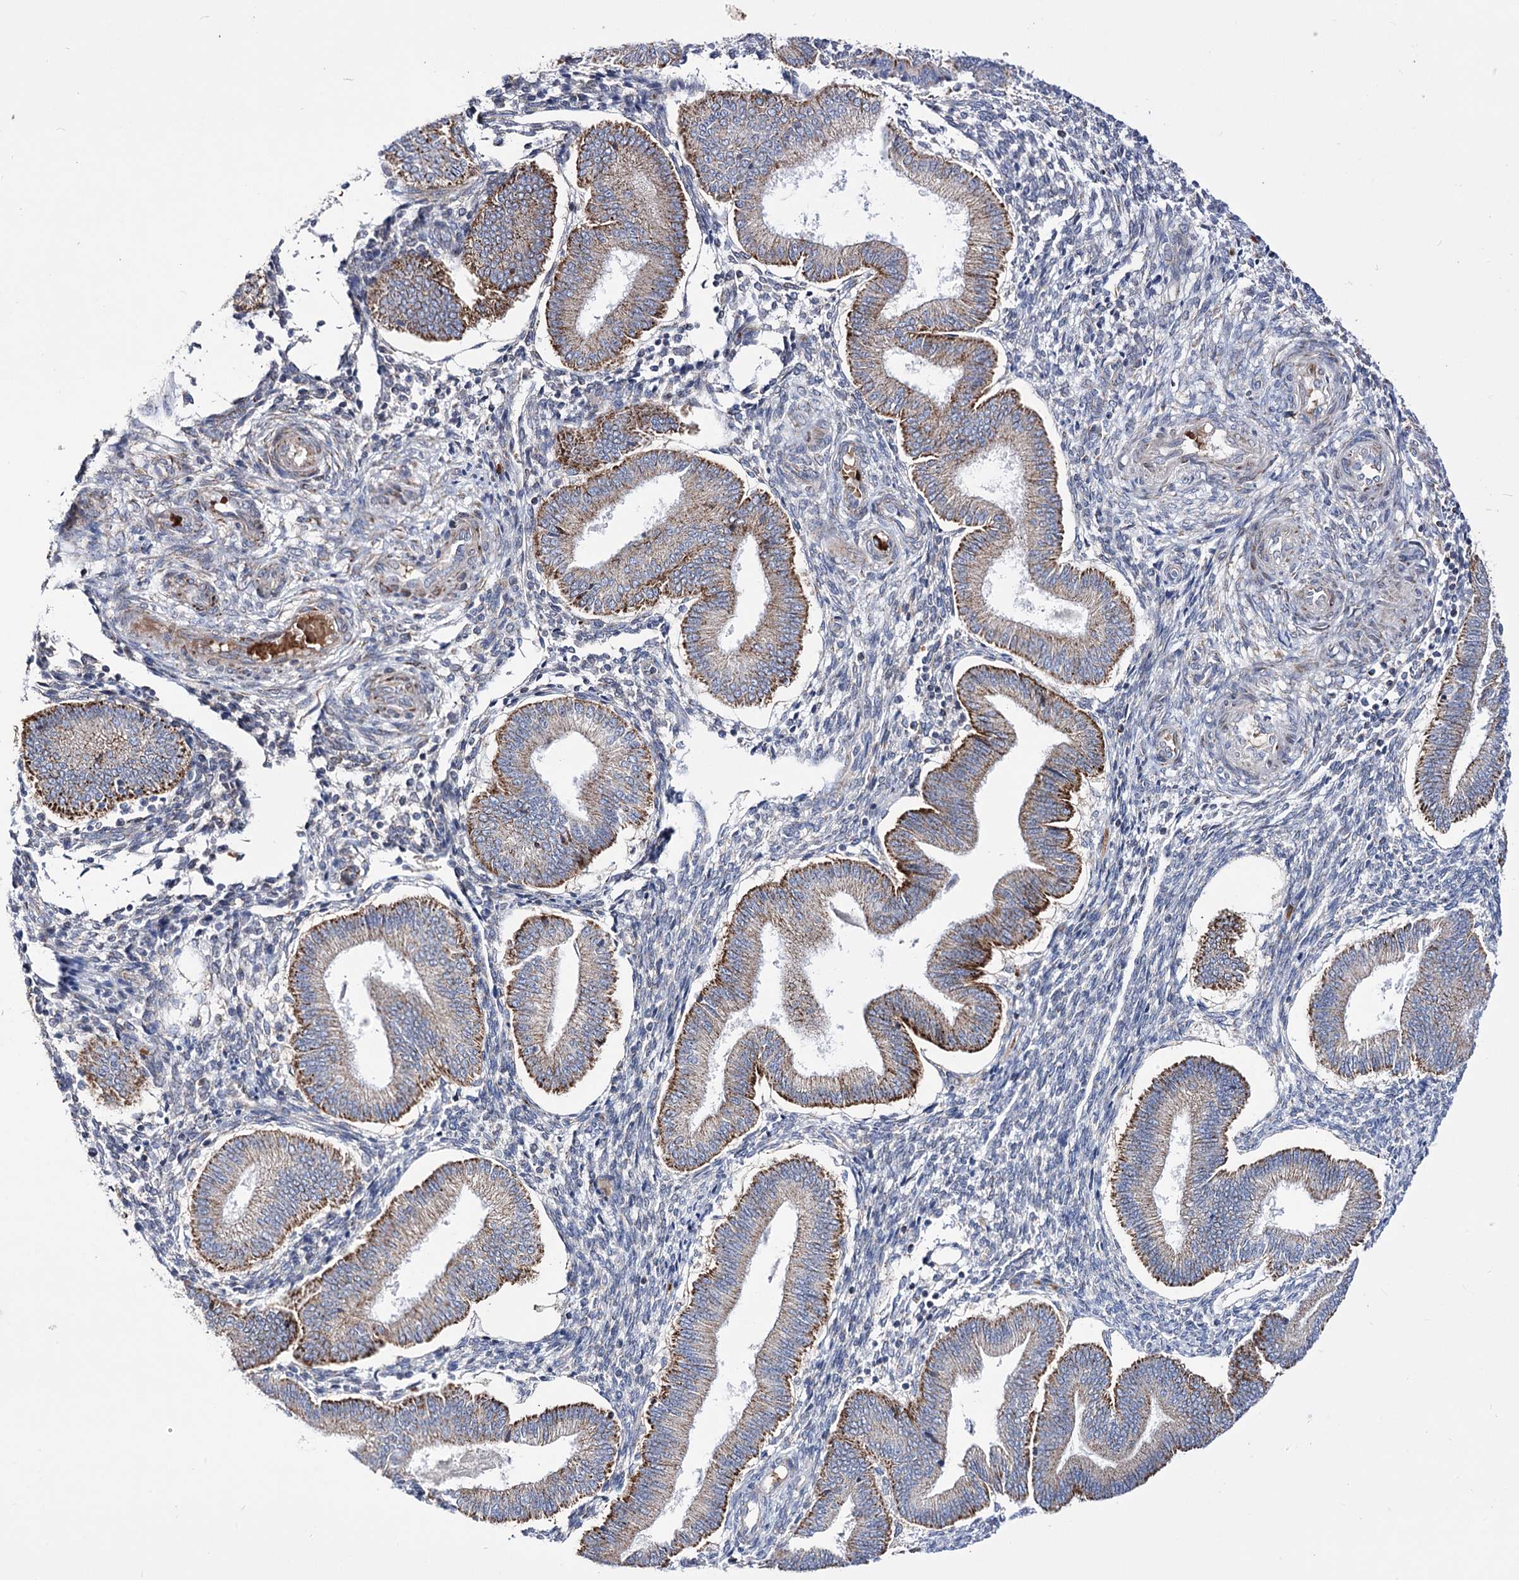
{"staining": {"intensity": "negative", "quantity": "none", "location": "none"}, "tissue": "endometrium", "cell_type": "Cells in endometrial stroma", "image_type": "normal", "snomed": [{"axis": "morphology", "description": "Normal tissue, NOS"}, {"axis": "topography", "description": "Endometrium"}], "caption": "Cells in endometrial stroma are negative for protein expression in unremarkable human endometrium.", "gene": "OSBPL5", "patient": {"sex": "female", "age": 39}}